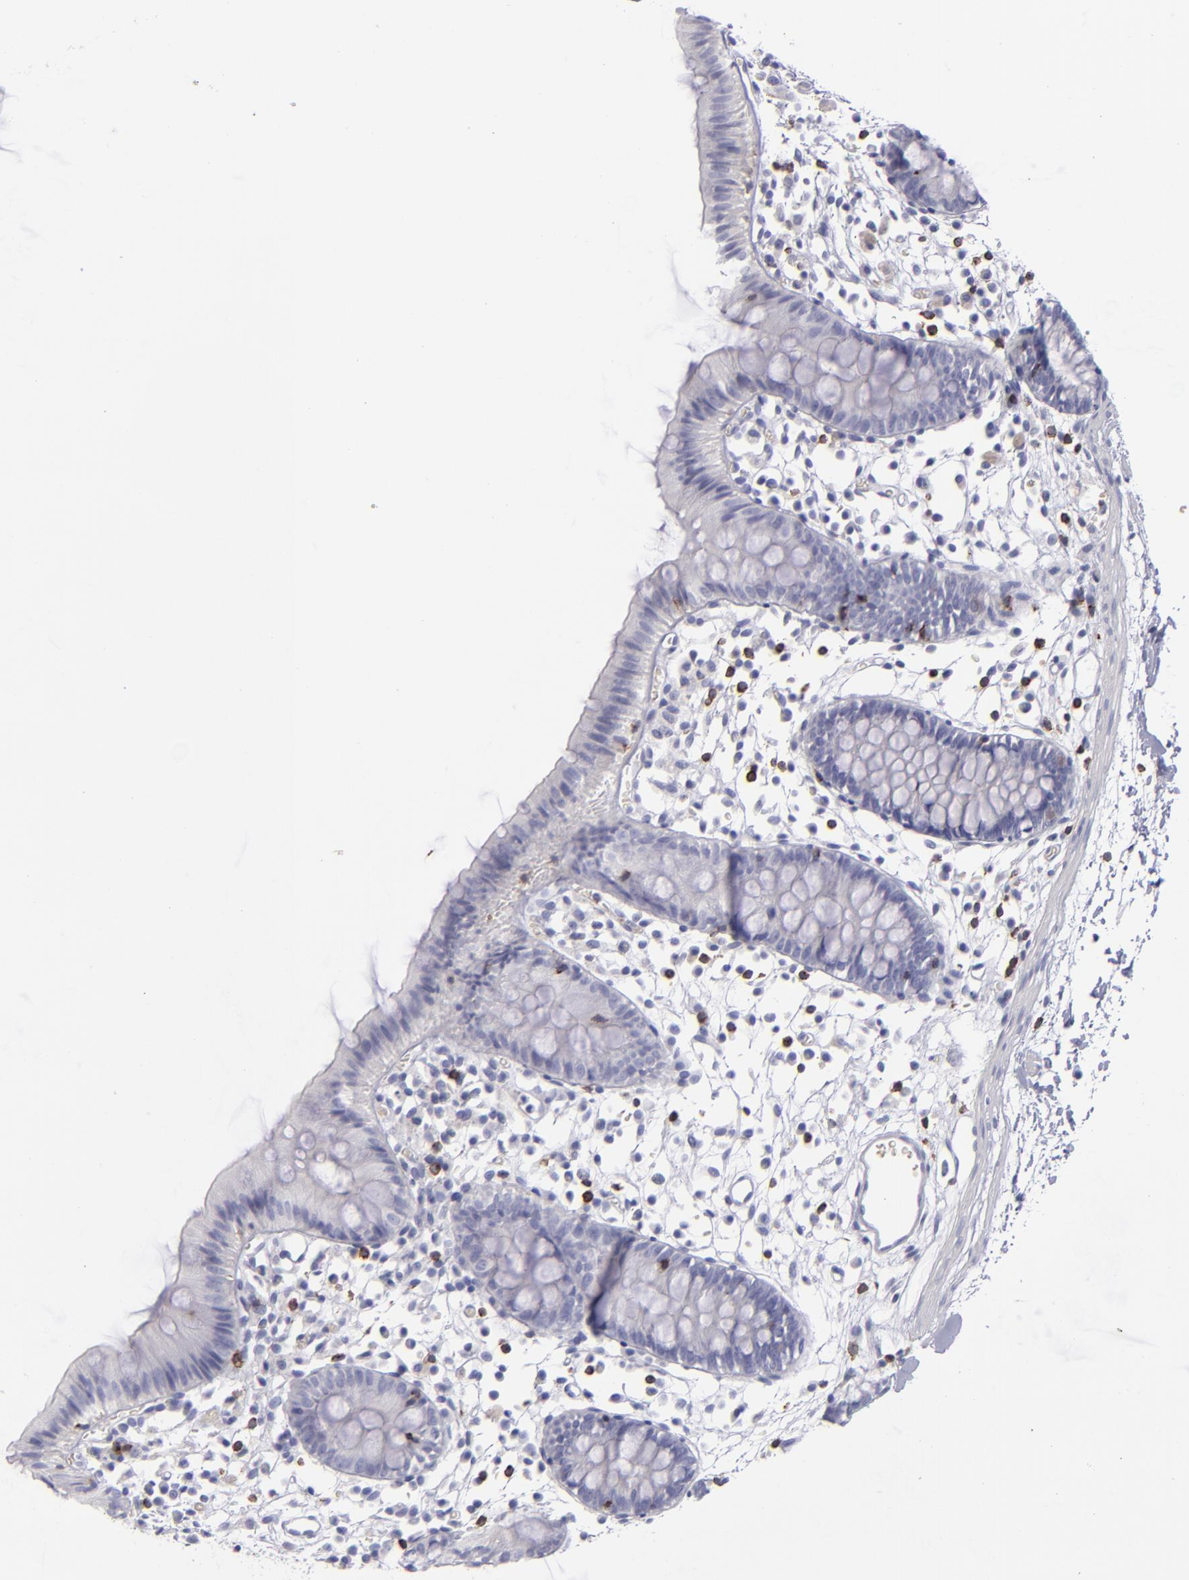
{"staining": {"intensity": "negative", "quantity": "none", "location": "none"}, "tissue": "colon", "cell_type": "Endothelial cells", "image_type": "normal", "snomed": [{"axis": "morphology", "description": "Normal tissue, NOS"}, {"axis": "topography", "description": "Colon"}], "caption": "The immunohistochemistry image has no significant expression in endothelial cells of colon.", "gene": "CD2", "patient": {"sex": "male", "age": 14}}